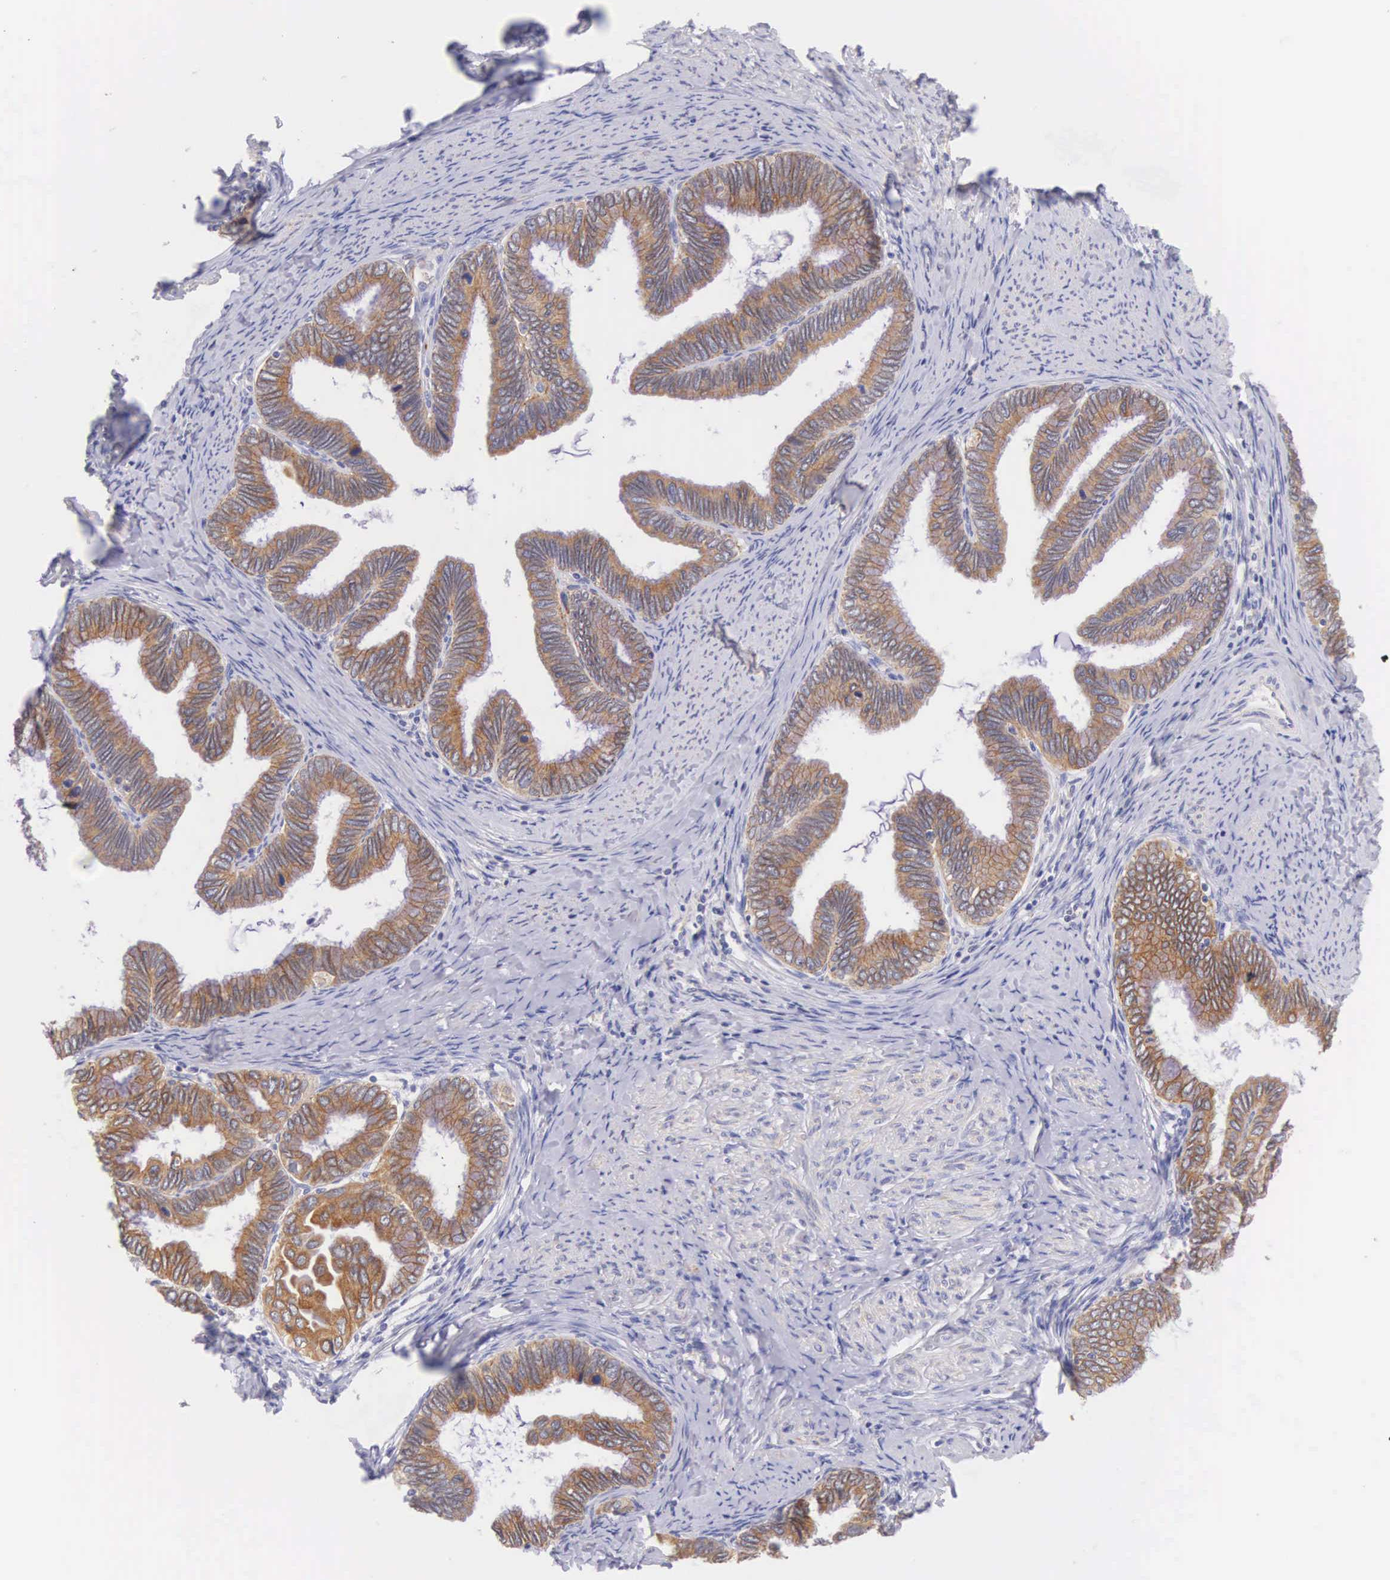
{"staining": {"intensity": "moderate", "quantity": ">75%", "location": "cytoplasmic/membranous"}, "tissue": "cervical cancer", "cell_type": "Tumor cells", "image_type": "cancer", "snomed": [{"axis": "morphology", "description": "Adenocarcinoma, NOS"}, {"axis": "topography", "description": "Cervix"}], "caption": "Immunohistochemistry (IHC) (DAB) staining of human cervical cancer (adenocarcinoma) displays moderate cytoplasmic/membranous protein positivity in about >75% of tumor cells.", "gene": "NSDHL", "patient": {"sex": "female", "age": 49}}